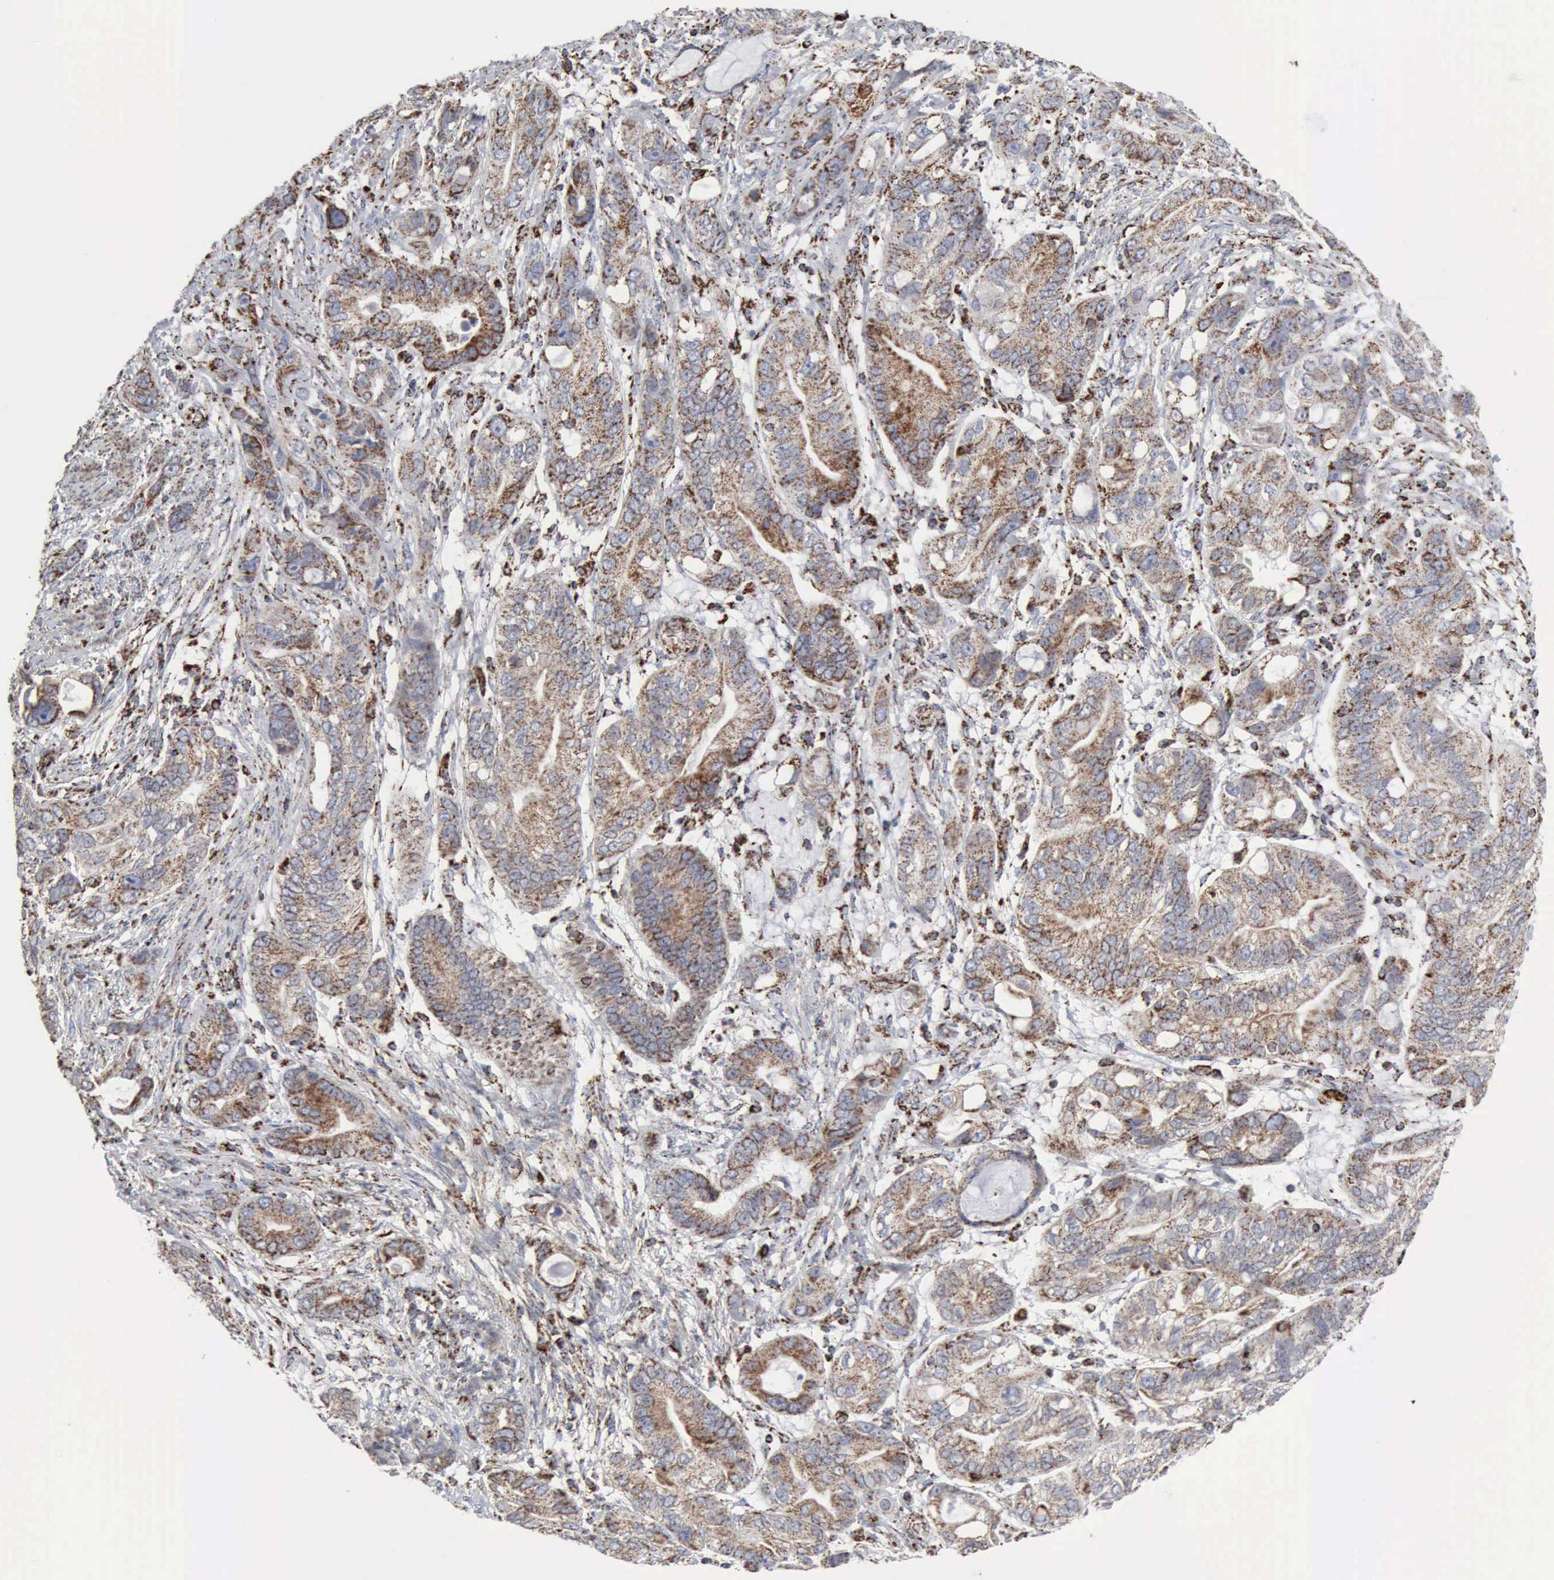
{"staining": {"intensity": "moderate", "quantity": ">75%", "location": "cytoplasmic/membranous"}, "tissue": "stomach cancer", "cell_type": "Tumor cells", "image_type": "cancer", "snomed": [{"axis": "morphology", "description": "Adenocarcinoma, NOS"}, {"axis": "topography", "description": "Stomach, upper"}], "caption": "Protein analysis of adenocarcinoma (stomach) tissue exhibits moderate cytoplasmic/membranous positivity in about >75% of tumor cells.", "gene": "ACO2", "patient": {"sex": "male", "age": 47}}